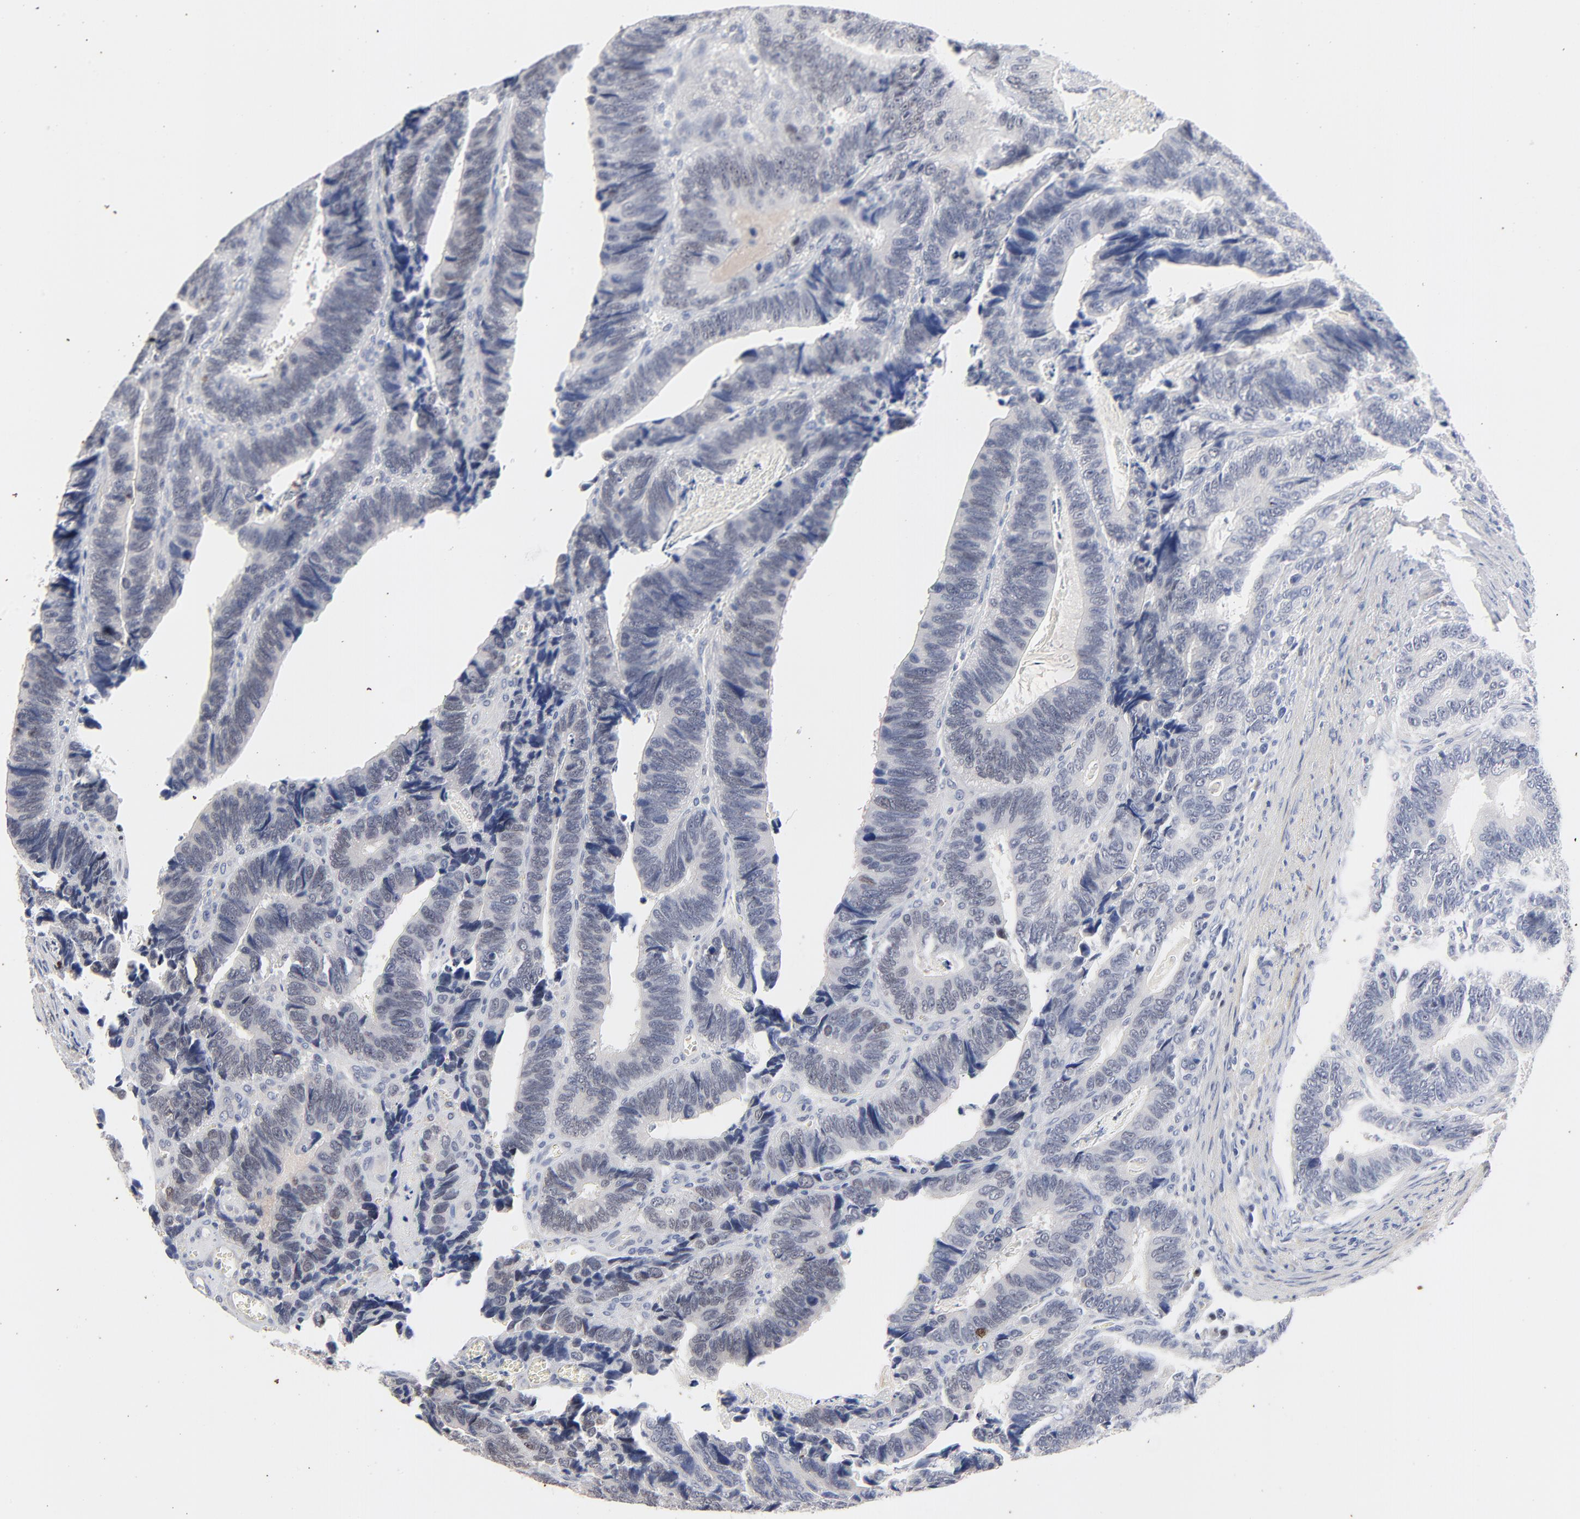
{"staining": {"intensity": "negative", "quantity": "none", "location": "none"}, "tissue": "colorectal cancer", "cell_type": "Tumor cells", "image_type": "cancer", "snomed": [{"axis": "morphology", "description": "Adenocarcinoma, NOS"}, {"axis": "topography", "description": "Colon"}], "caption": "Human colorectal cancer (adenocarcinoma) stained for a protein using immunohistochemistry displays no positivity in tumor cells.", "gene": "AADAC", "patient": {"sex": "male", "age": 72}}